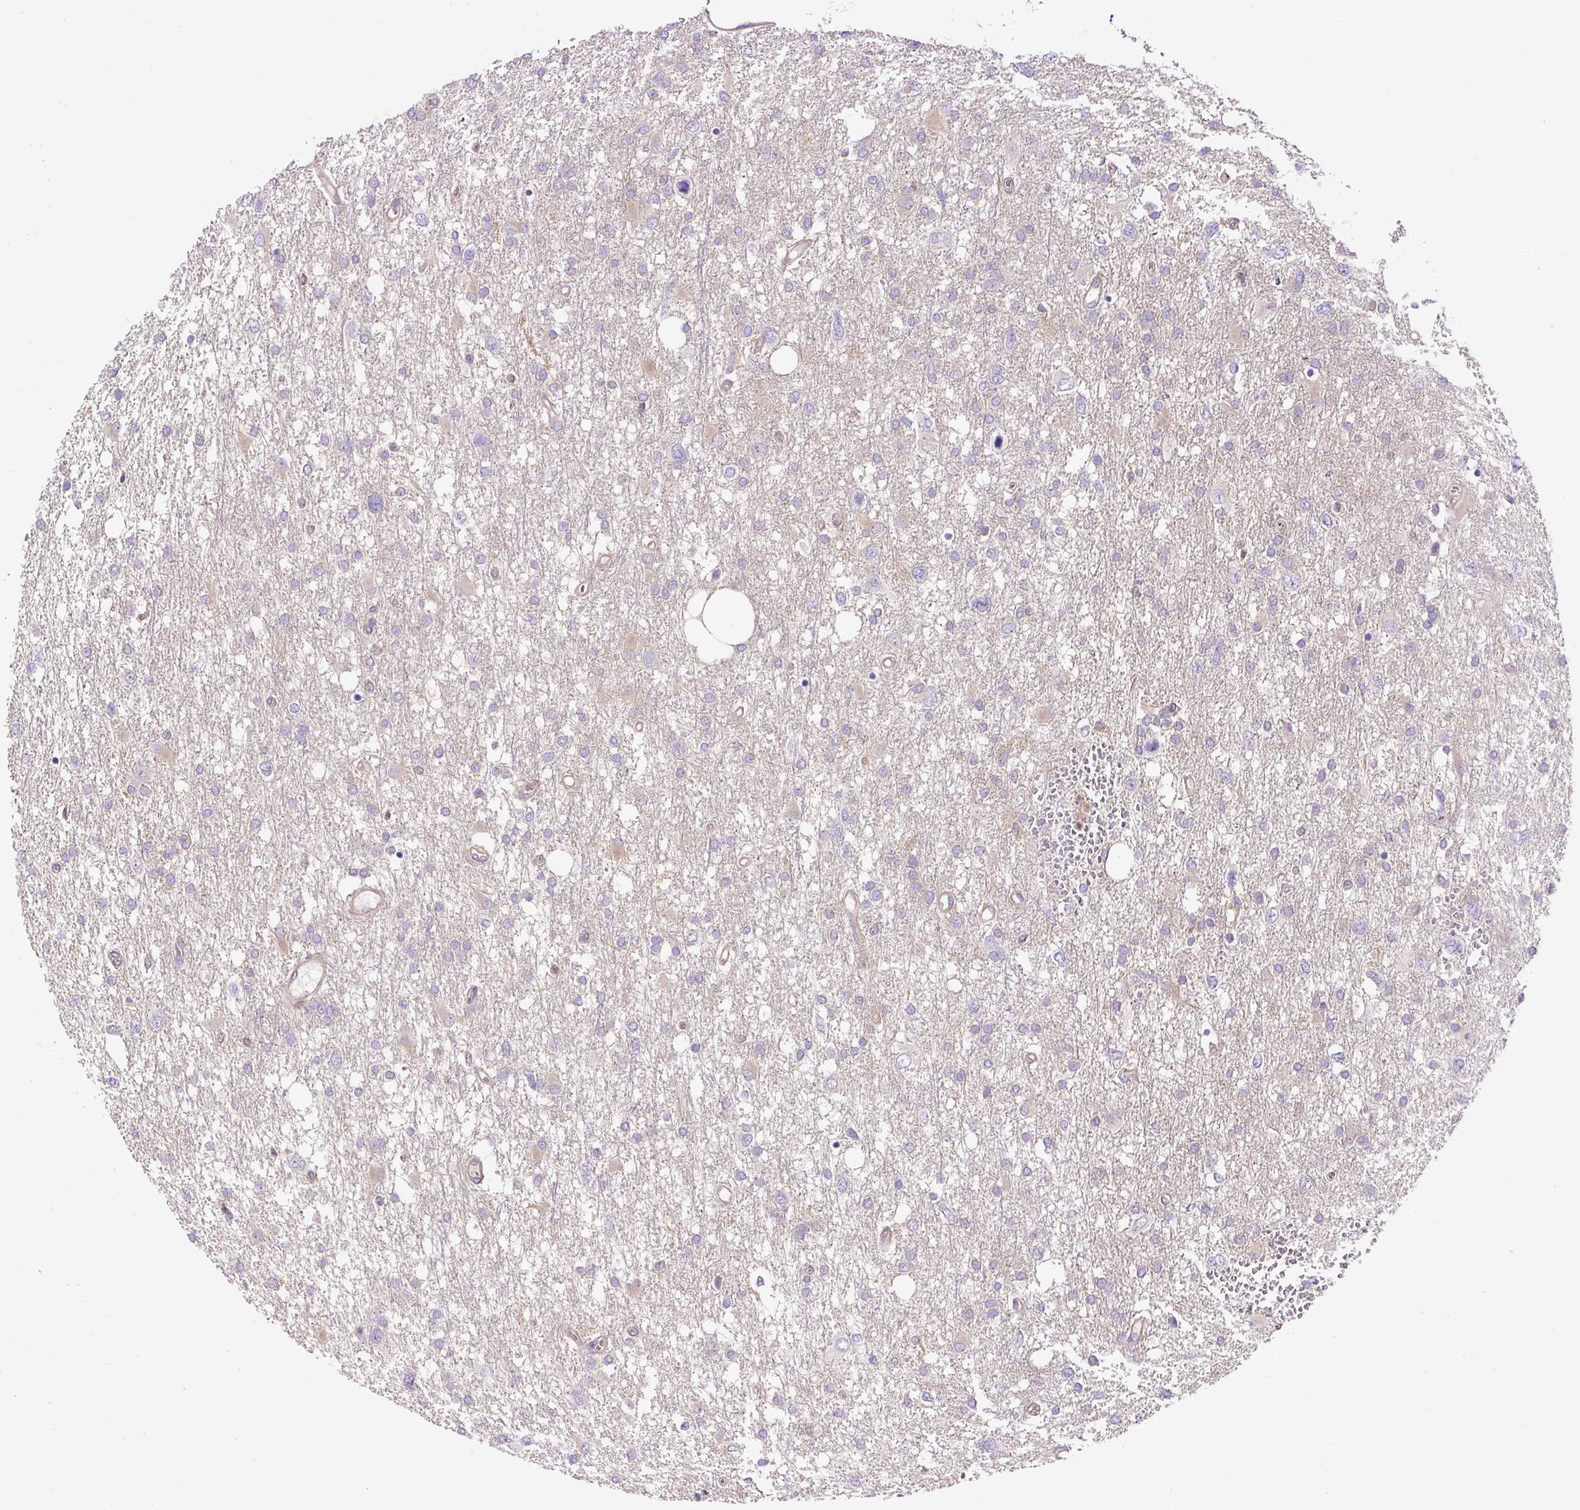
{"staining": {"intensity": "negative", "quantity": "none", "location": "none"}, "tissue": "glioma", "cell_type": "Tumor cells", "image_type": "cancer", "snomed": [{"axis": "morphology", "description": "Glioma, malignant, High grade"}, {"axis": "topography", "description": "Brain"}], "caption": "Immunohistochemistry (IHC) micrograph of neoplastic tissue: human high-grade glioma (malignant) stained with DAB (3,3'-diaminobenzidine) exhibits no significant protein staining in tumor cells.", "gene": "CCDC28A", "patient": {"sex": "male", "age": 61}}